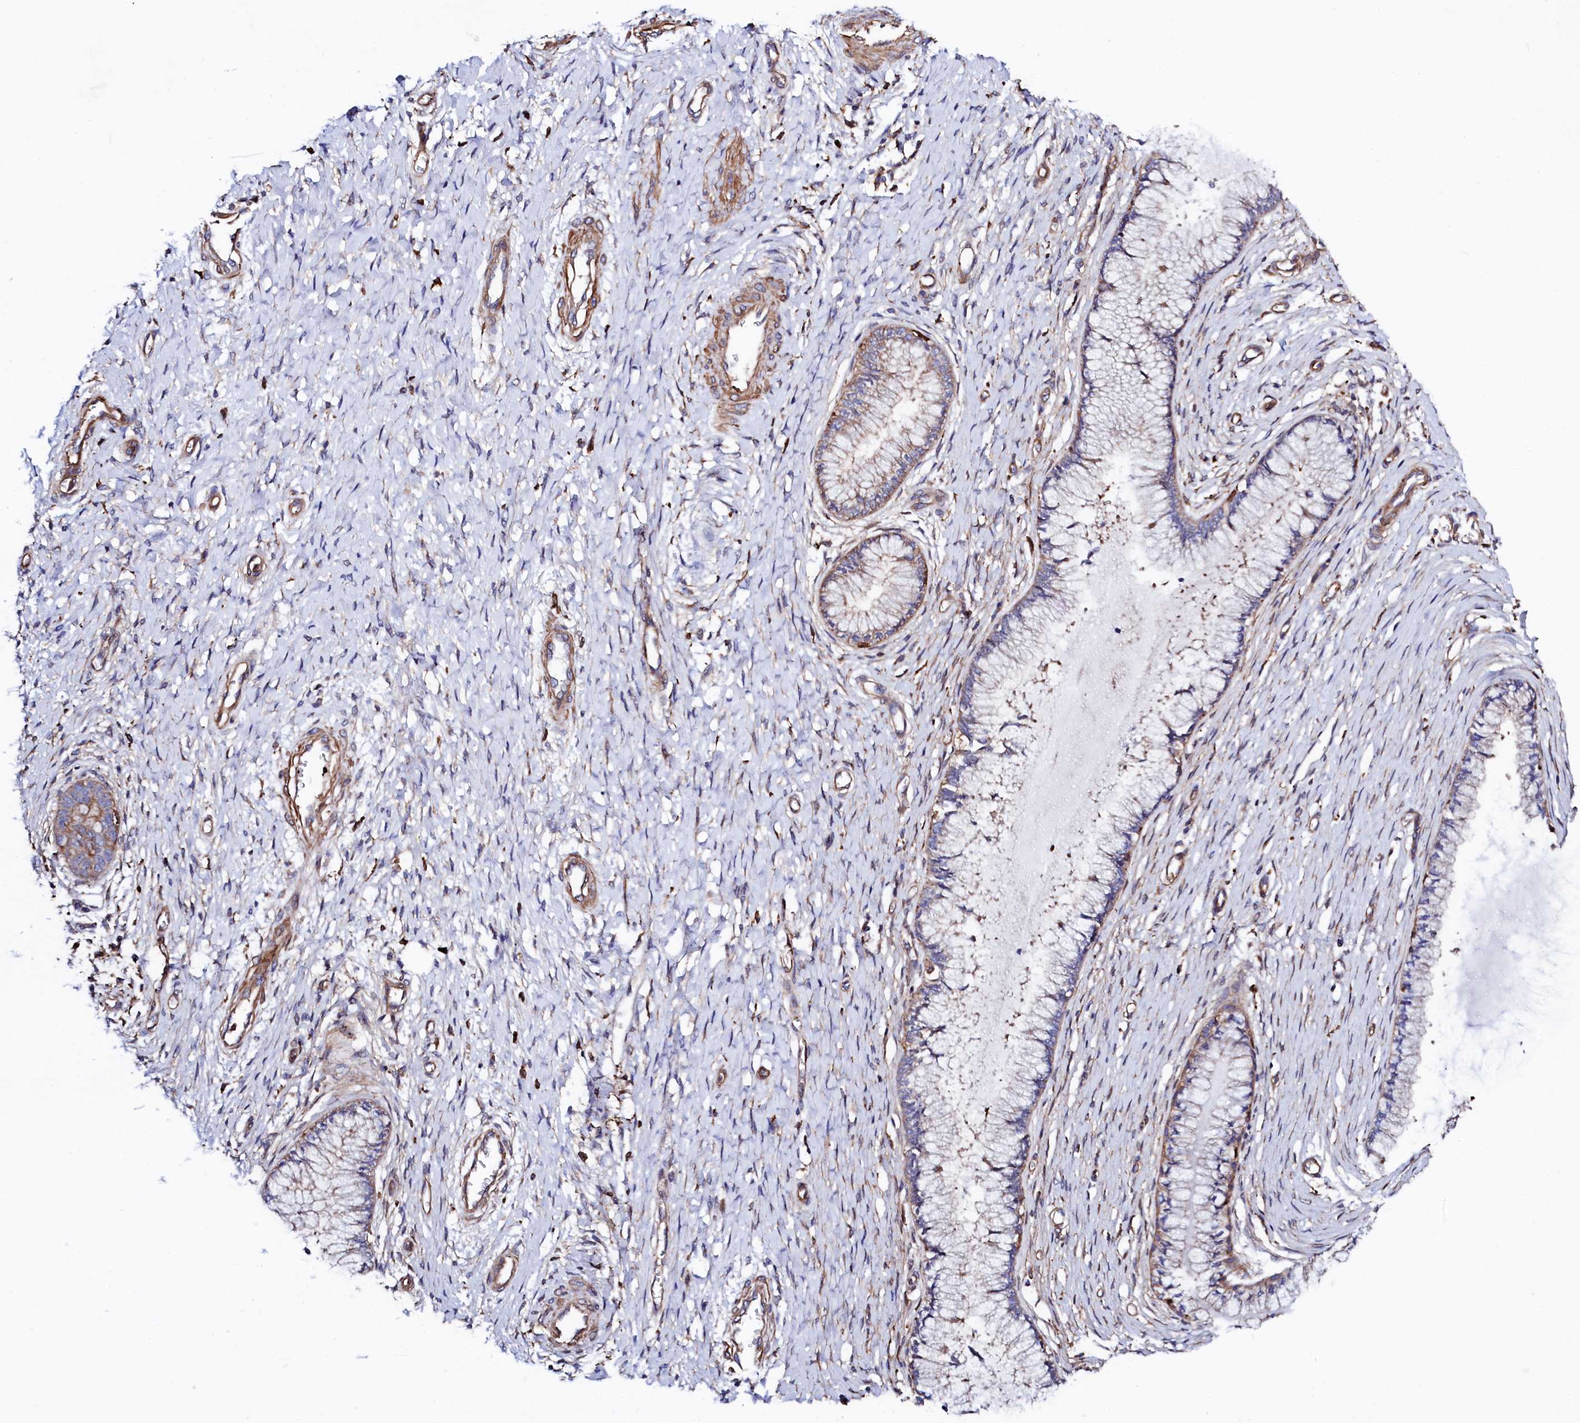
{"staining": {"intensity": "weak", "quantity": "<25%", "location": "cytoplasmic/membranous"}, "tissue": "cervix", "cell_type": "Glandular cells", "image_type": "normal", "snomed": [{"axis": "morphology", "description": "Normal tissue, NOS"}, {"axis": "topography", "description": "Cervix"}], "caption": "The photomicrograph displays no significant staining in glandular cells of cervix.", "gene": "STAMBPL1", "patient": {"sex": "female", "age": 55}}